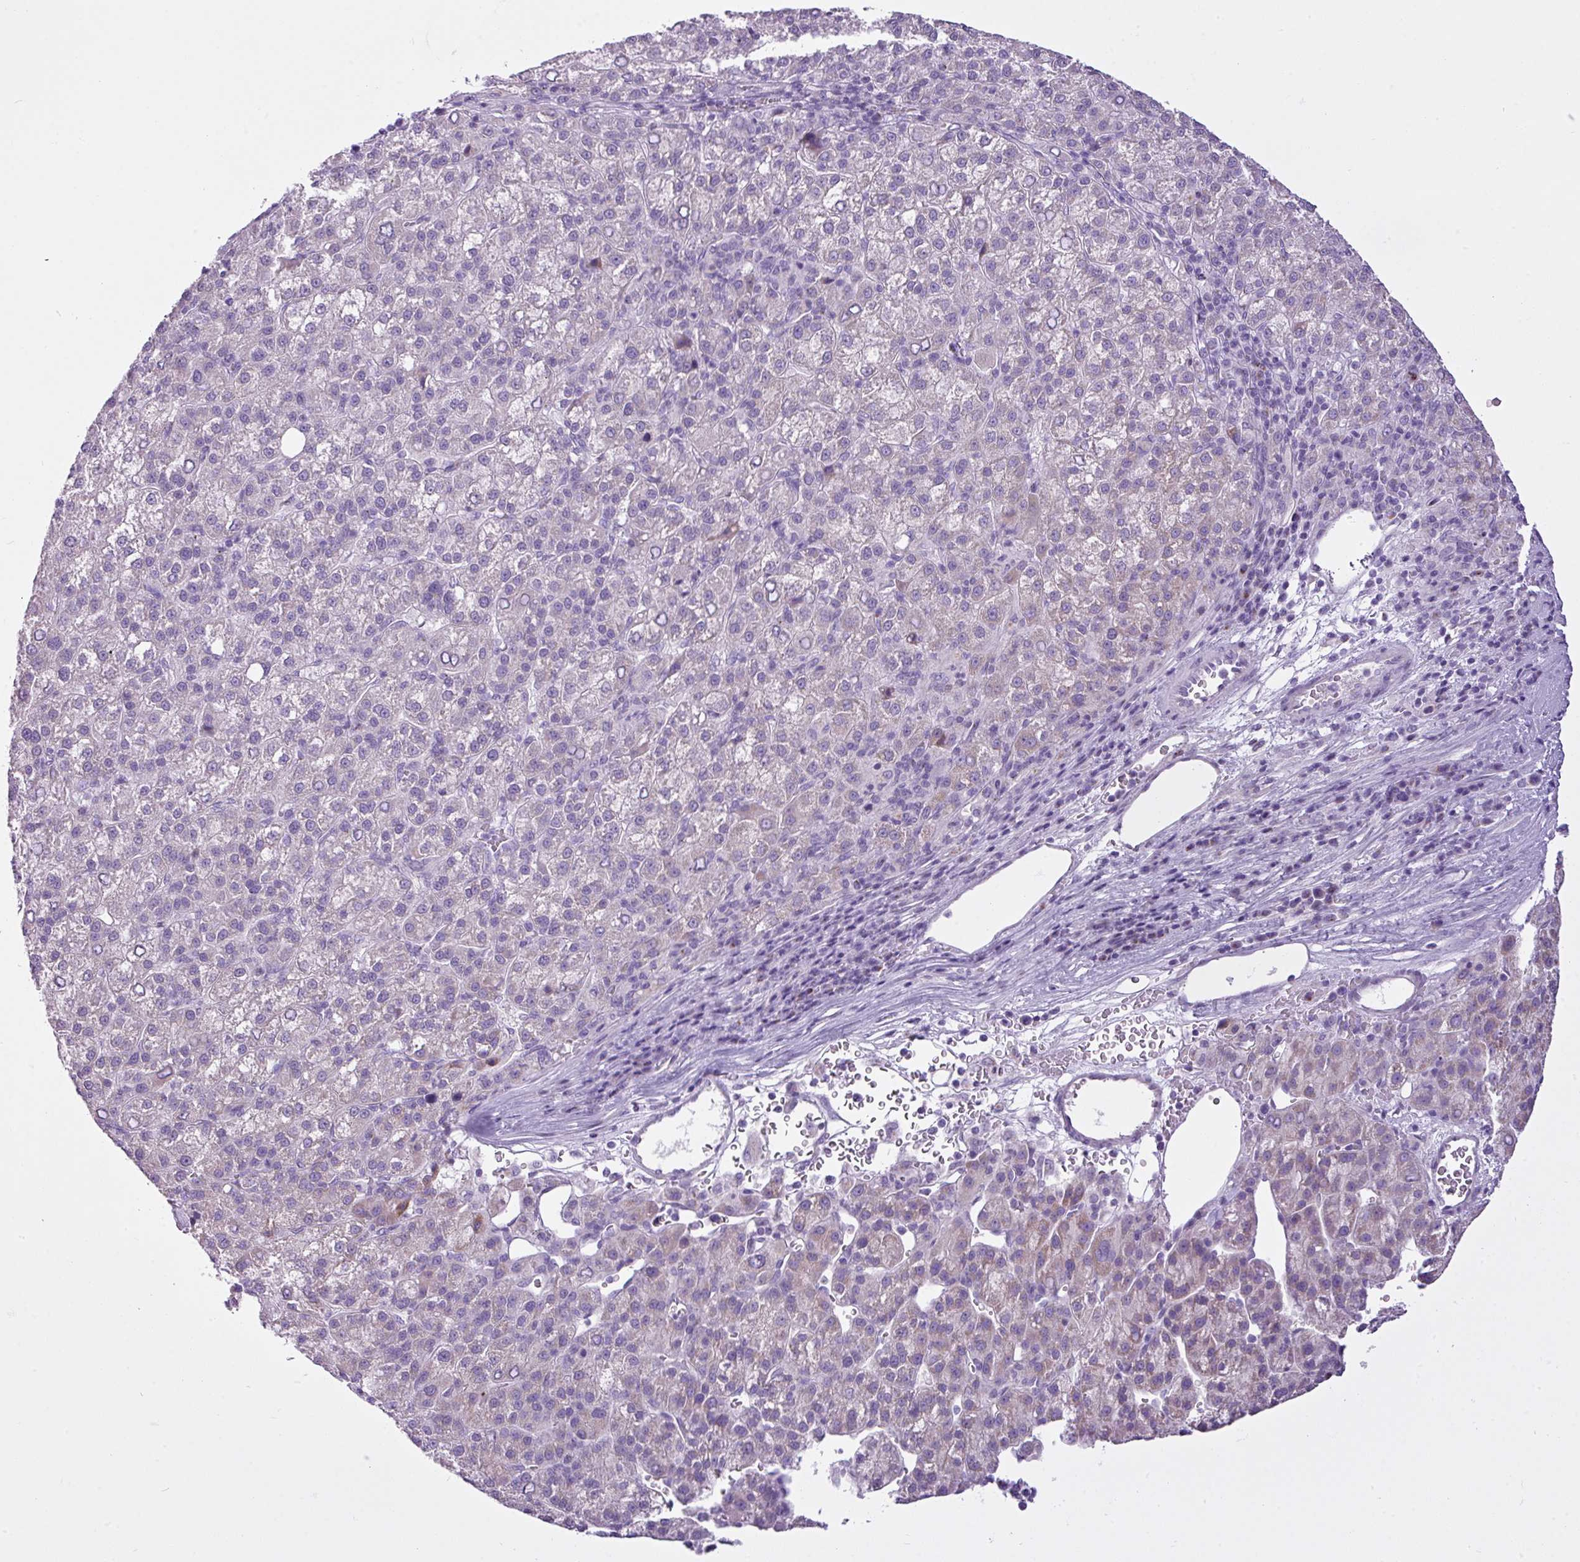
{"staining": {"intensity": "negative", "quantity": "none", "location": "none"}, "tissue": "liver cancer", "cell_type": "Tumor cells", "image_type": "cancer", "snomed": [{"axis": "morphology", "description": "Carcinoma, Hepatocellular, NOS"}, {"axis": "topography", "description": "Liver"}], "caption": "Tumor cells show no significant positivity in liver hepatocellular carcinoma.", "gene": "FAM43A", "patient": {"sex": "female", "age": 58}}